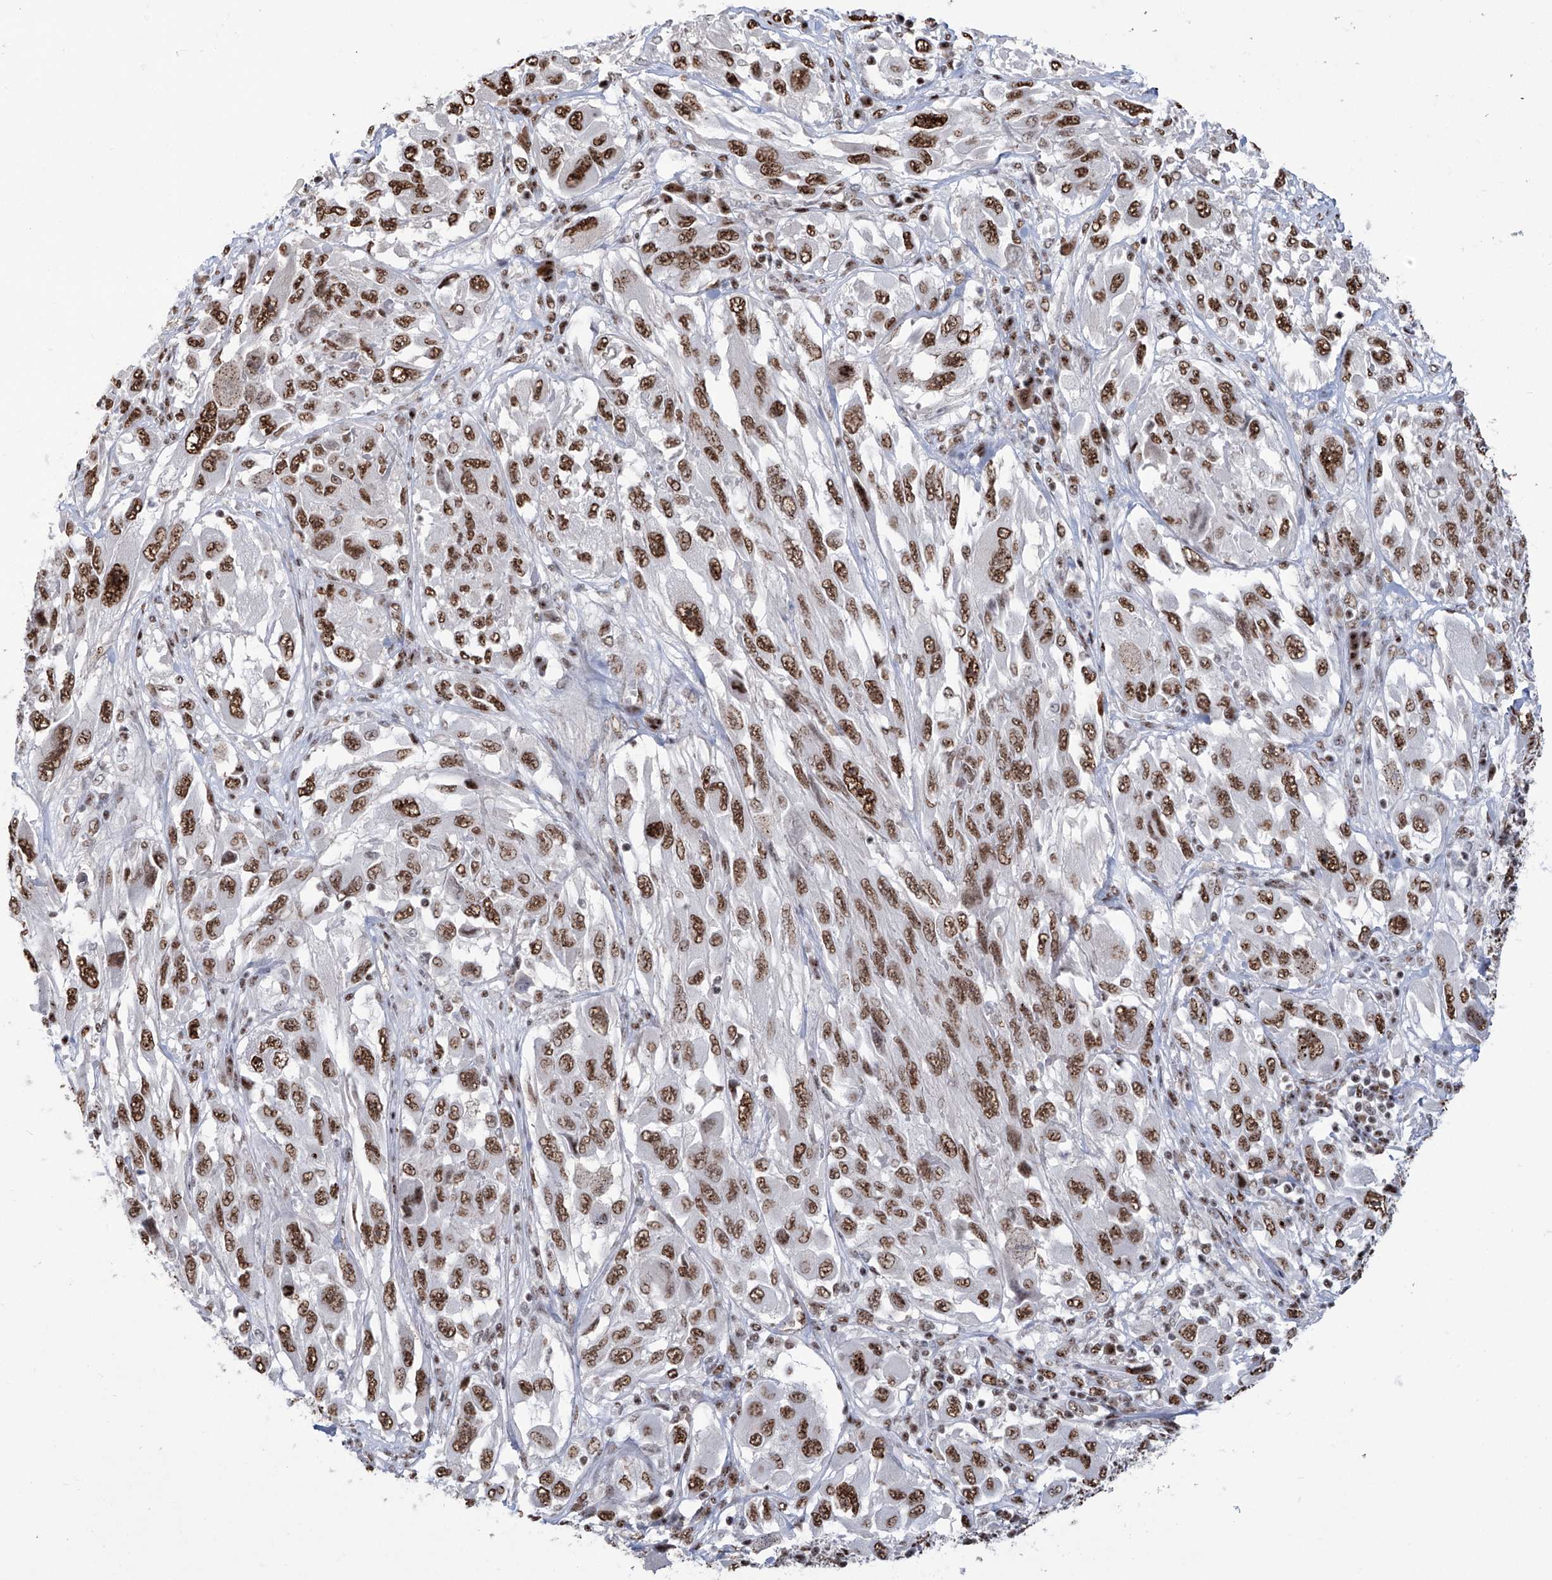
{"staining": {"intensity": "strong", "quantity": ">75%", "location": "nuclear"}, "tissue": "melanoma", "cell_type": "Tumor cells", "image_type": "cancer", "snomed": [{"axis": "morphology", "description": "Malignant melanoma, NOS"}, {"axis": "topography", "description": "Skin"}], "caption": "The histopathology image reveals staining of melanoma, revealing strong nuclear protein staining (brown color) within tumor cells. The staining was performed using DAB, with brown indicating positive protein expression. Nuclei are stained blue with hematoxylin.", "gene": "FBXL4", "patient": {"sex": "female", "age": 91}}